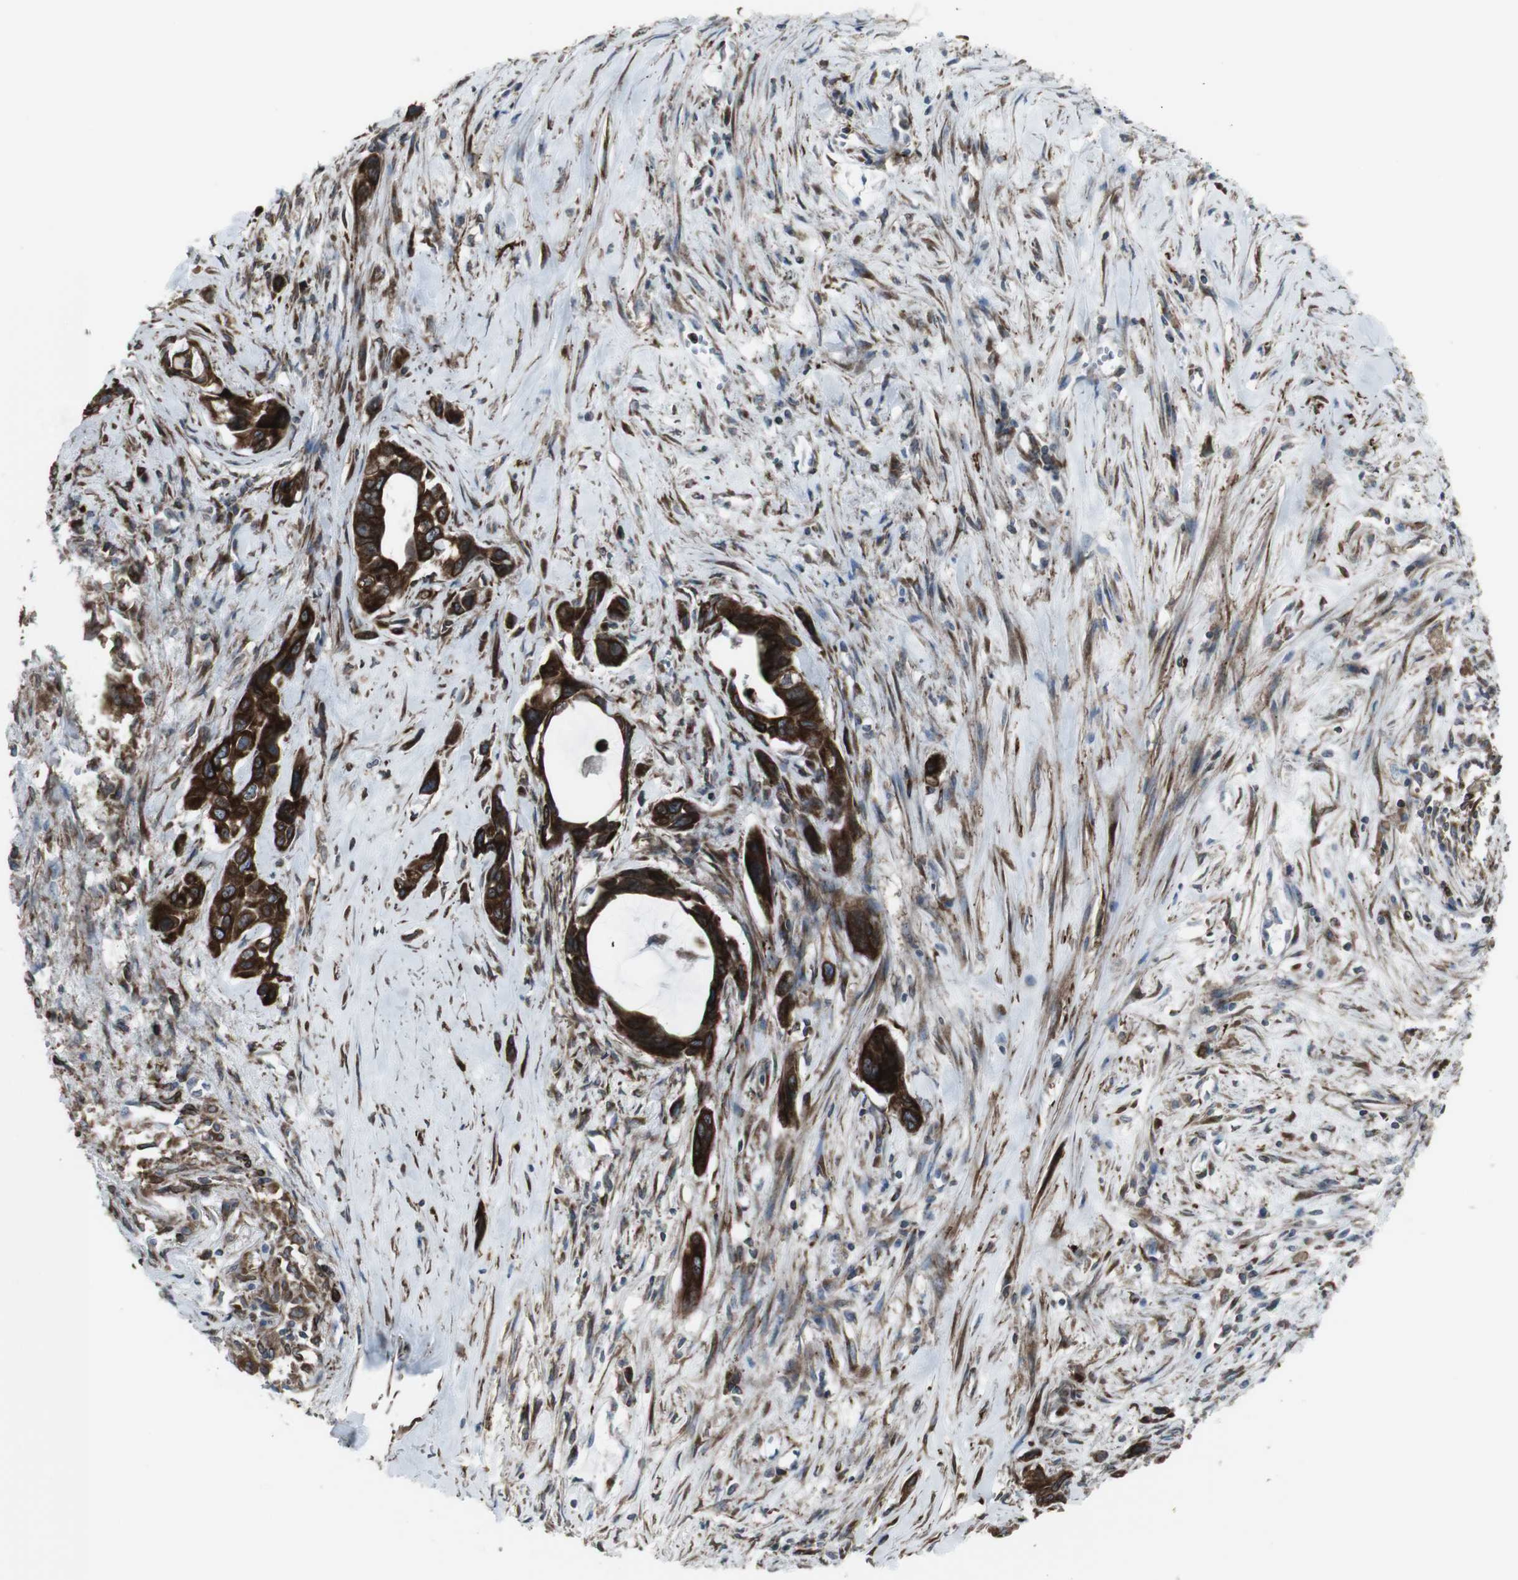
{"staining": {"intensity": "strong", "quantity": ">75%", "location": "cytoplasmic/membranous"}, "tissue": "pancreatic cancer", "cell_type": "Tumor cells", "image_type": "cancer", "snomed": [{"axis": "morphology", "description": "Adenocarcinoma, NOS"}, {"axis": "topography", "description": "Pancreas"}], "caption": "Pancreatic cancer stained with a brown dye shows strong cytoplasmic/membranous positive staining in about >75% of tumor cells.", "gene": "LNPK", "patient": {"sex": "male", "age": 73}}